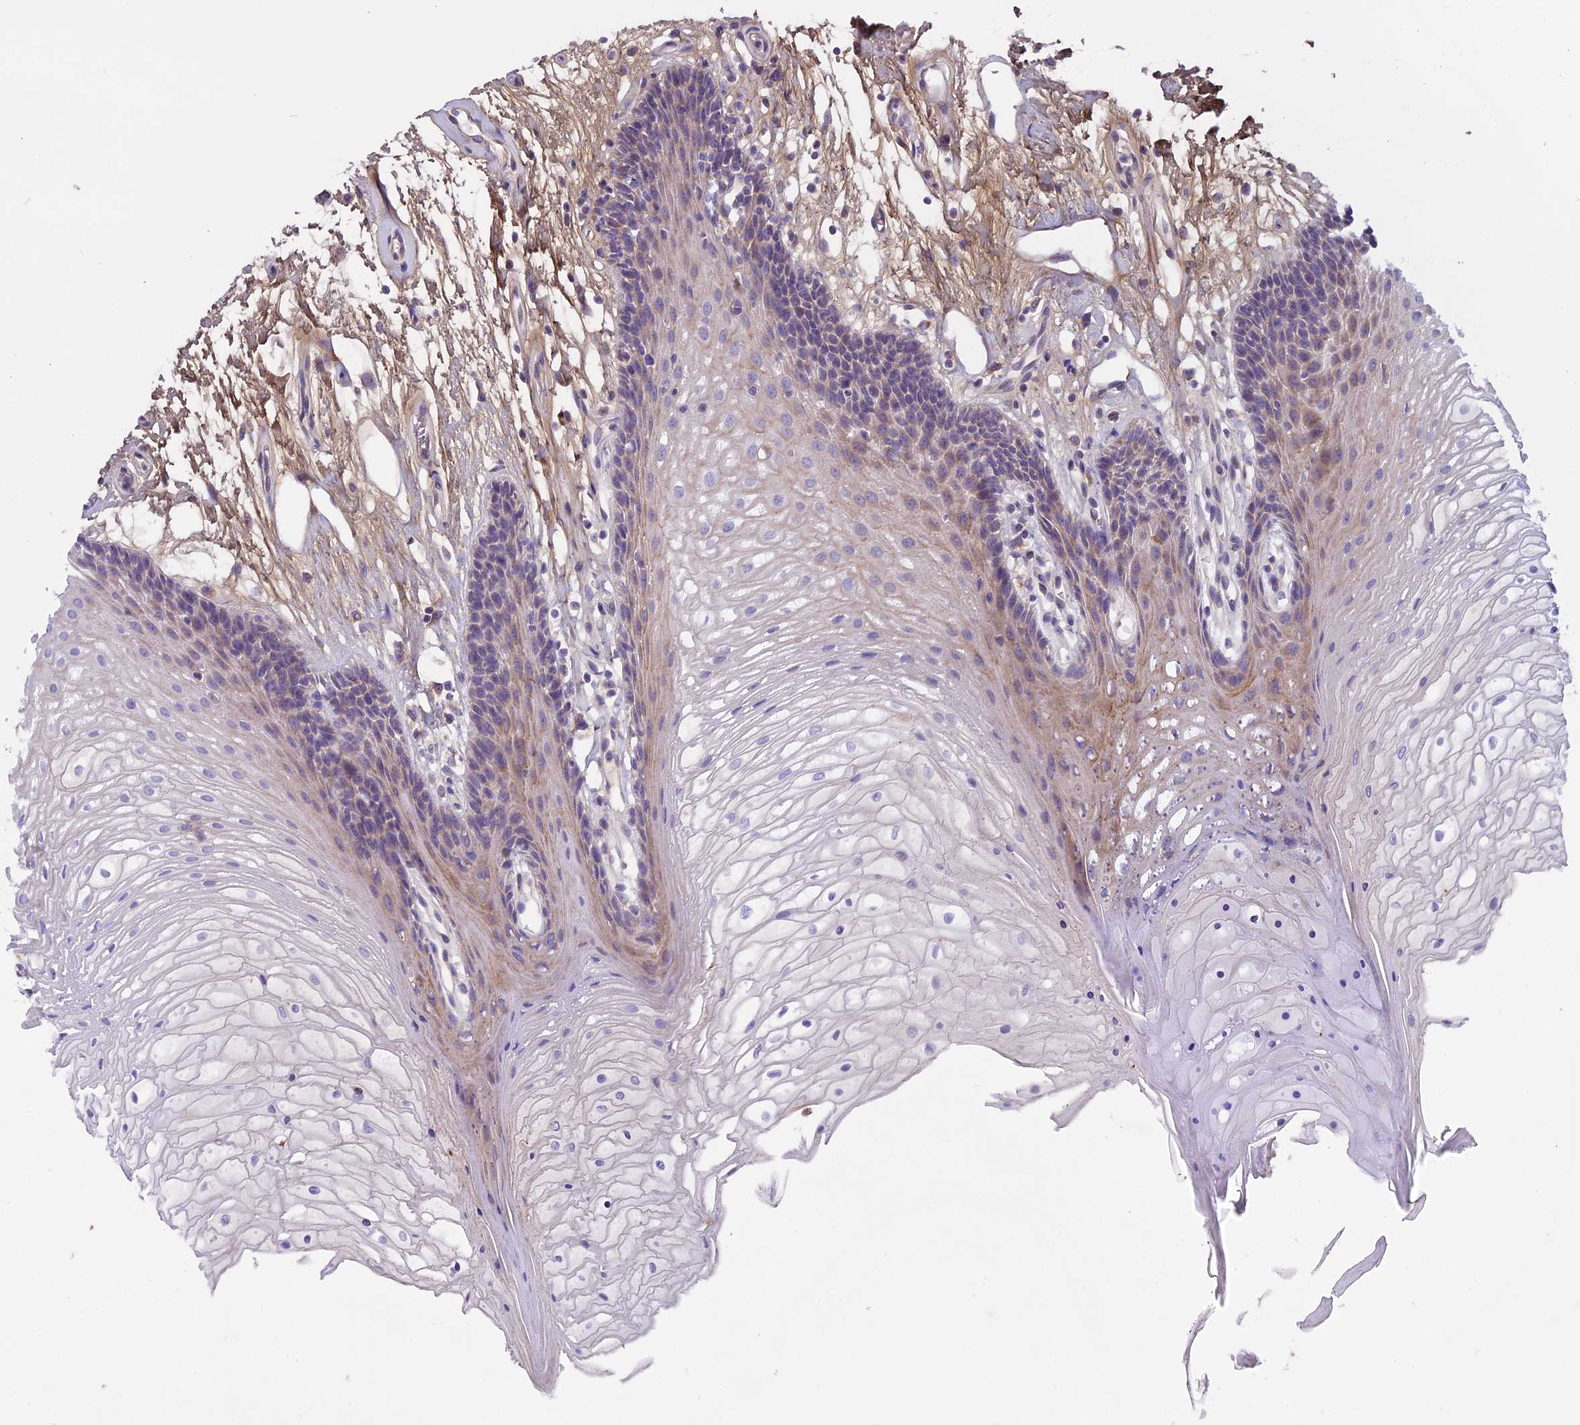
{"staining": {"intensity": "negative", "quantity": "none", "location": "none"}, "tissue": "oral mucosa", "cell_type": "Squamous epithelial cells", "image_type": "normal", "snomed": [{"axis": "morphology", "description": "Normal tissue, NOS"}, {"axis": "topography", "description": "Oral tissue"}], "caption": "Immunohistochemistry (IHC) histopathology image of benign oral mucosa: human oral mucosa stained with DAB demonstrates no significant protein staining in squamous epithelial cells.", "gene": "DCTN5", "patient": {"sex": "female", "age": 80}}